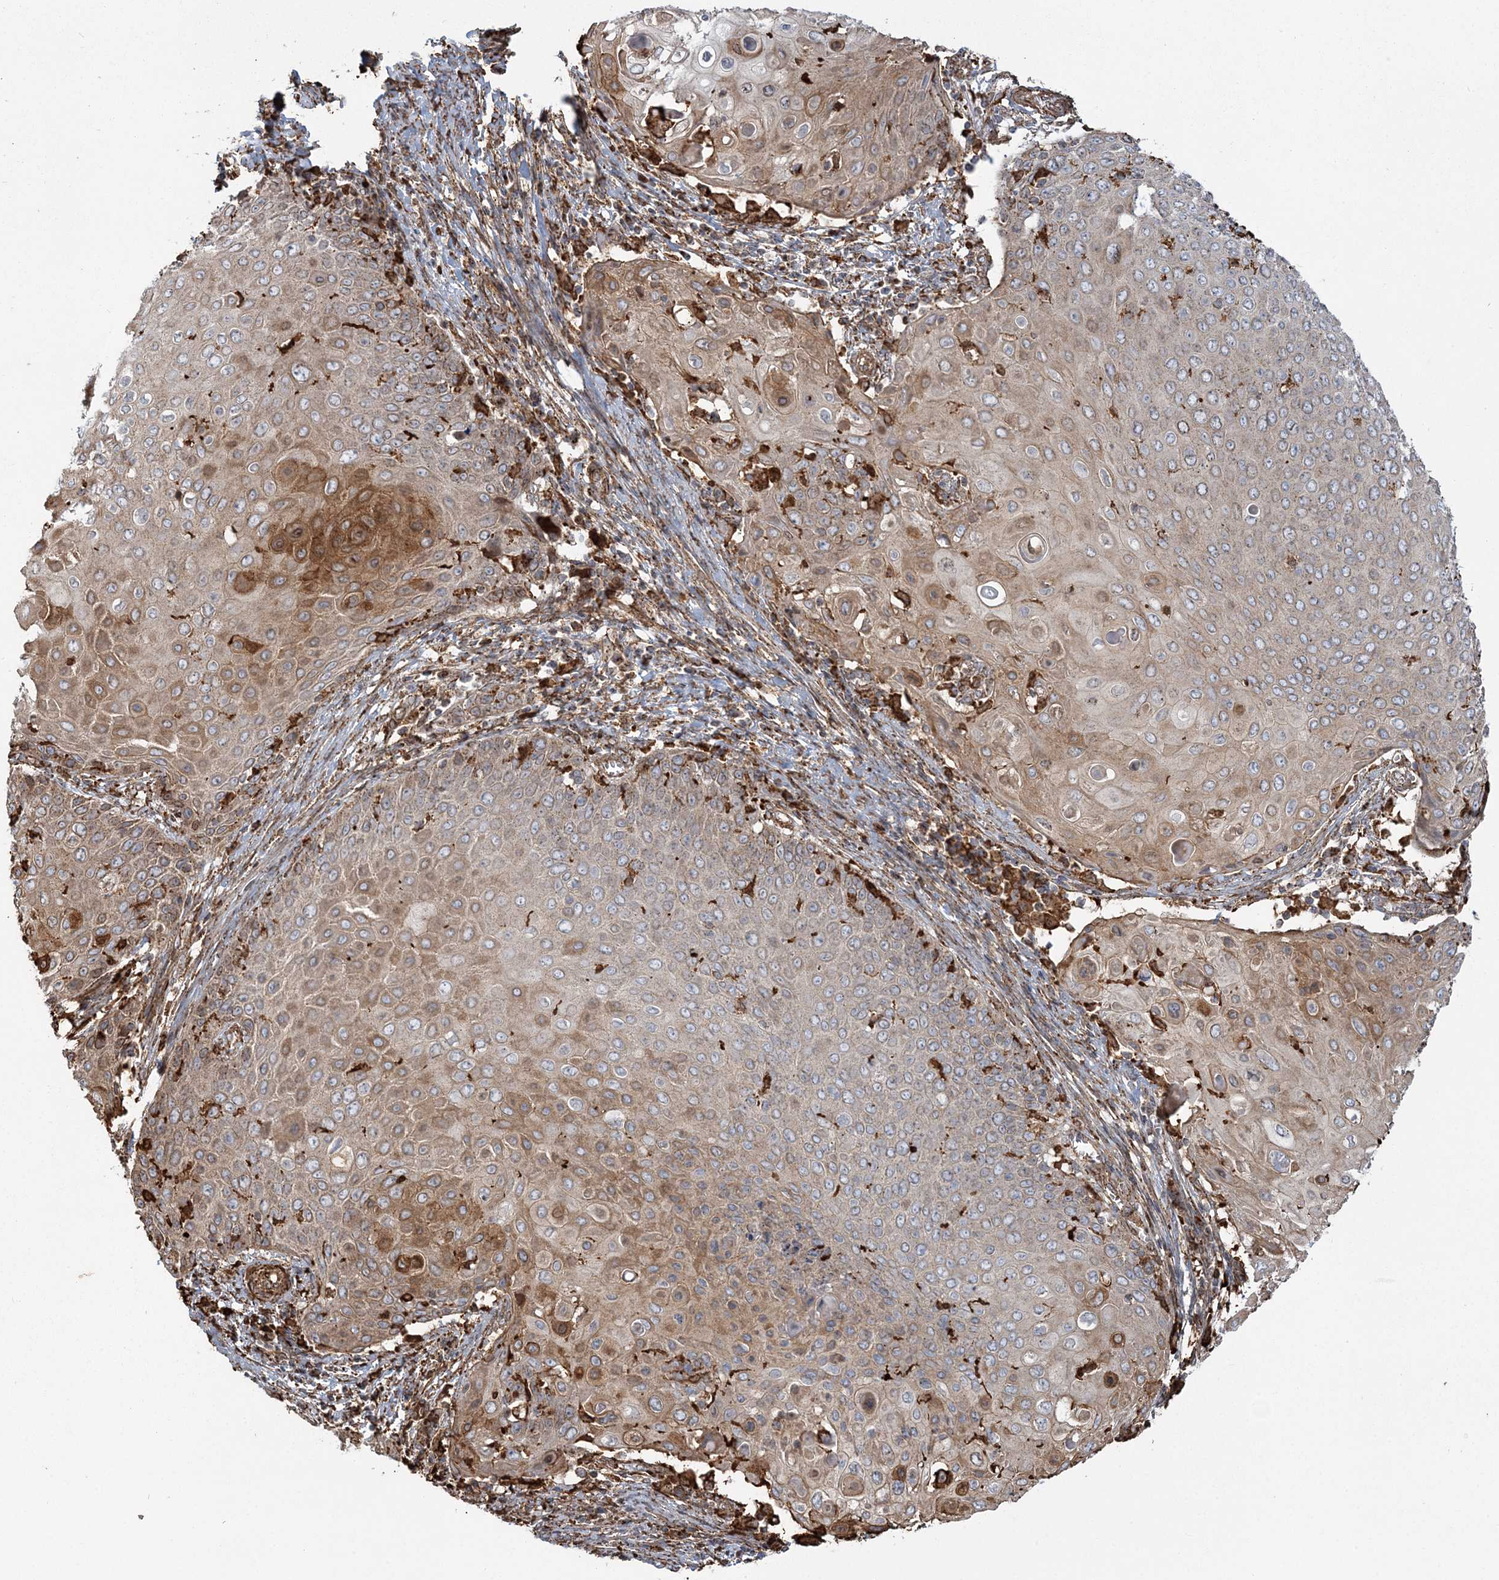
{"staining": {"intensity": "moderate", "quantity": "25%-75%", "location": "cytoplasmic/membranous"}, "tissue": "cervical cancer", "cell_type": "Tumor cells", "image_type": "cancer", "snomed": [{"axis": "morphology", "description": "Squamous cell carcinoma, NOS"}, {"axis": "topography", "description": "Cervix"}], "caption": "Cervical cancer (squamous cell carcinoma) stained with DAB immunohistochemistry (IHC) displays medium levels of moderate cytoplasmic/membranous expression in about 25%-75% of tumor cells.", "gene": "TRAF3IP2", "patient": {"sex": "female", "age": 39}}